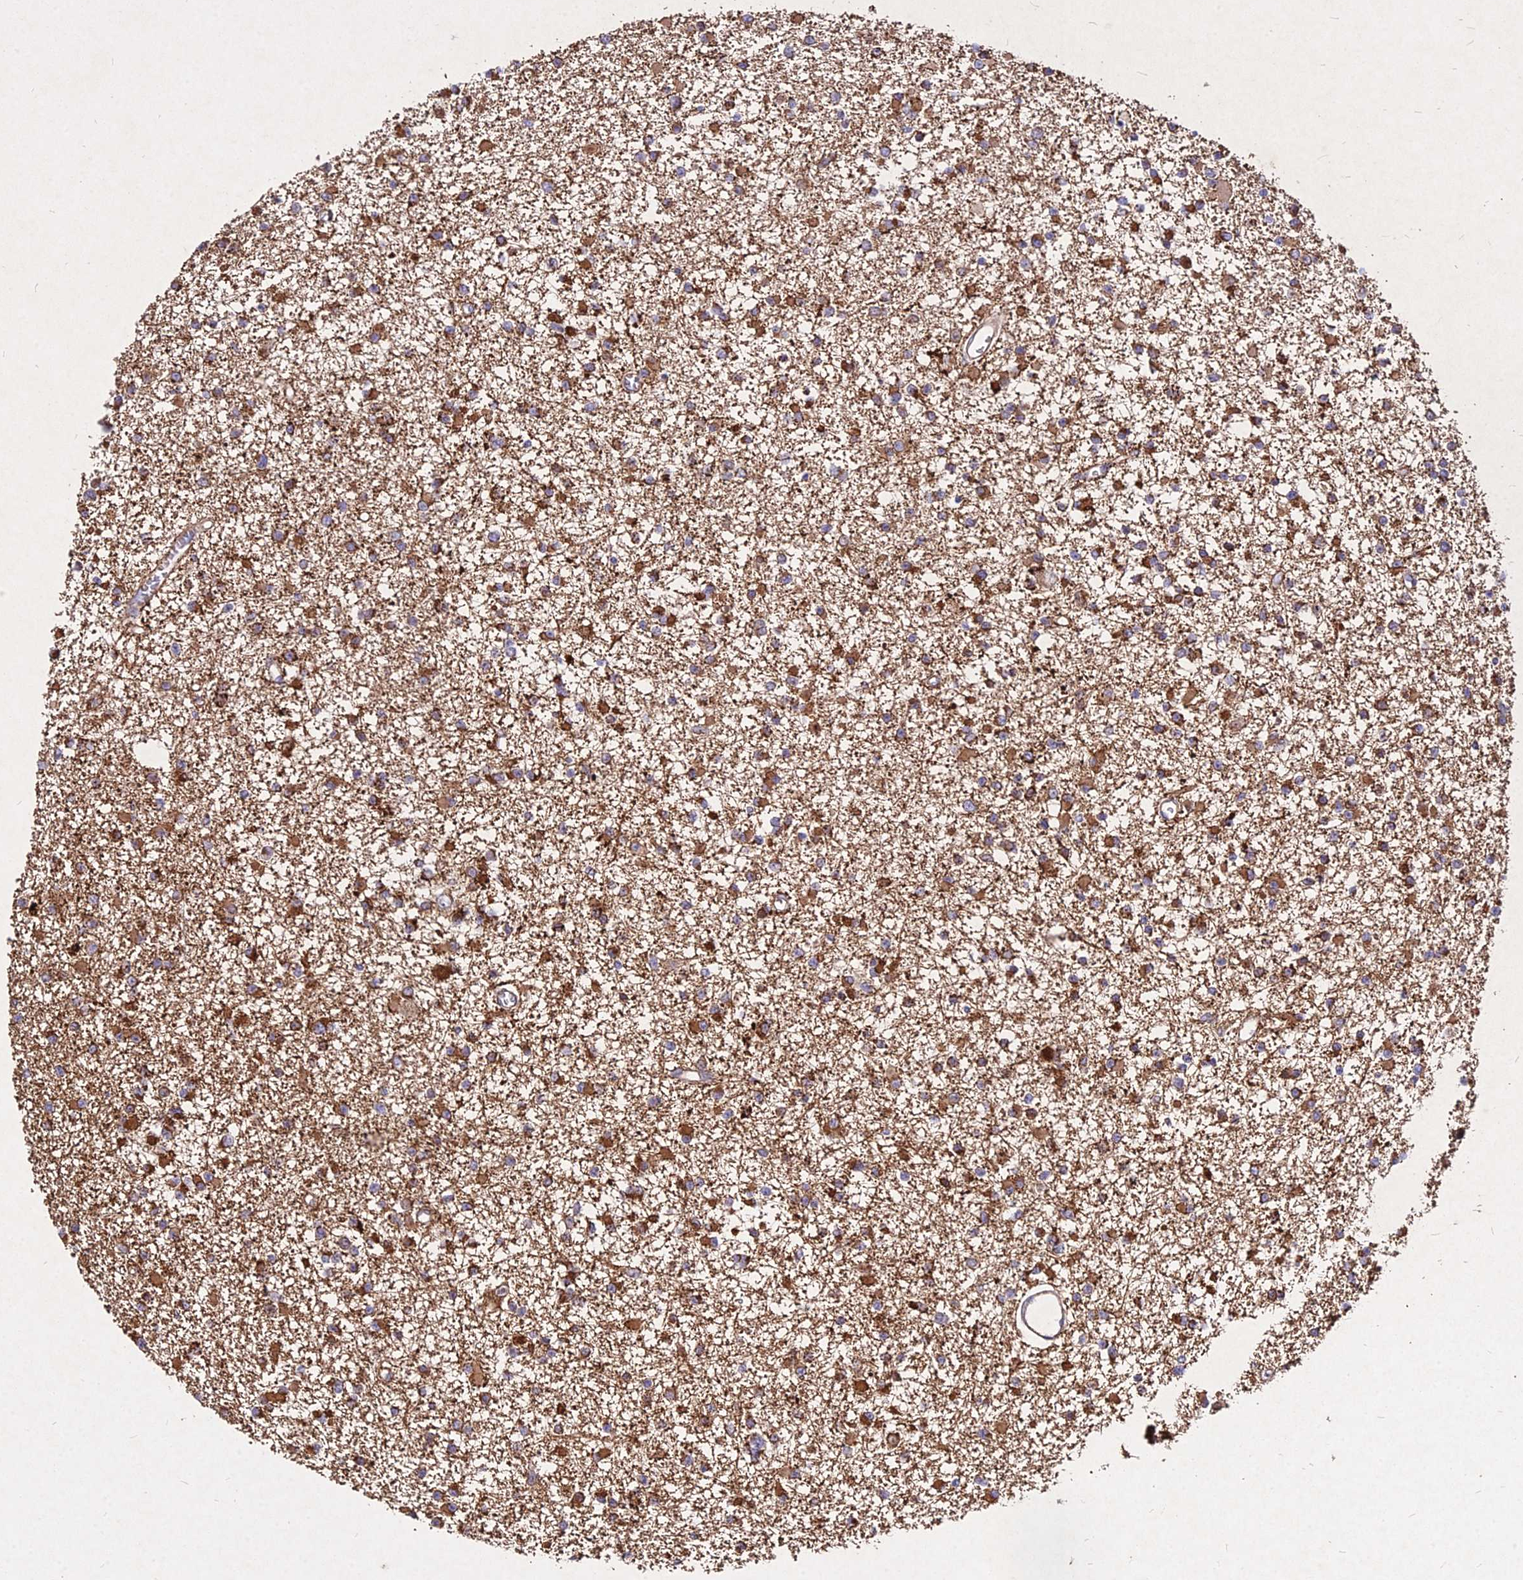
{"staining": {"intensity": "moderate", "quantity": ">75%", "location": "cytoplasmic/membranous"}, "tissue": "glioma", "cell_type": "Tumor cells", "image_type": "cancer", "snomed": [{"axis": "morphology", "description": "Glioma, malignant, Low grade"}, {"axis": "topography", "description": "Brain"}], "caption": "Glioma stained with DAB immunohistochemistry reveals medium levels of moderate cytoplasmic/membranous expression in about >75% of tumor cells. The staining was performed using DAB, with brown indicating positive protein expression. Nuclei are stained blue with hematoxylin.", "gene": "SKA1", "patient": {"sex": "female", "age": 22}}